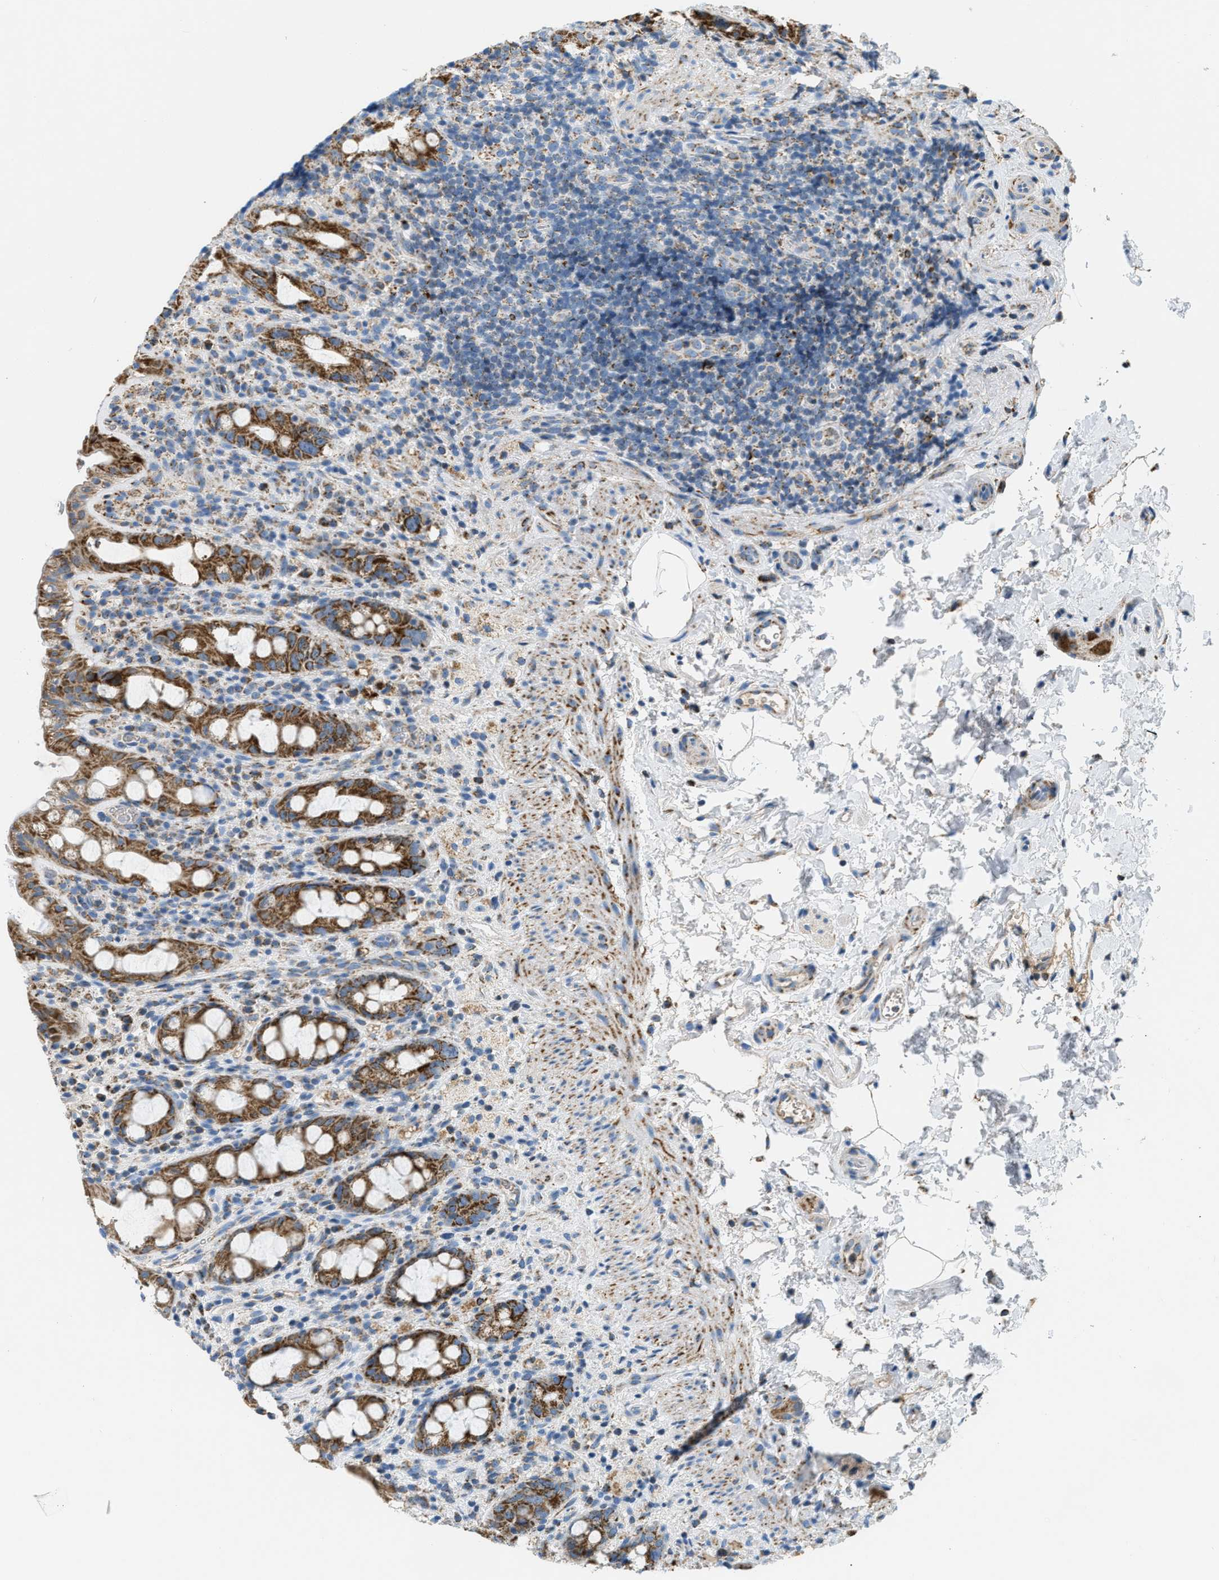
{"staining": {"intensity": "strong", "quantity": ">75%", "location": "cytoplasmic/membranous"}, "tissue": "rectum", "cell_type": "Glandular cells", "image_type": "normal", "snomed": [{"axis": "morphology", "description": "Normal tissue, NOS"}, {"axis": "topography", "description": "Rectum"}], "caption": "Rectum was stained to show a protein in brown. There is high levels of strong cytoplasmic/membranous staining in about >75% of glandular cells. The staining was performed using DAB (3,3'-diaminobenzidine), with brown indicating positive protein expression. Nuclei are stained blue with hematoxylin.", "gene": "ACADVL", "patient": {"sex": "male", "age": 44}}